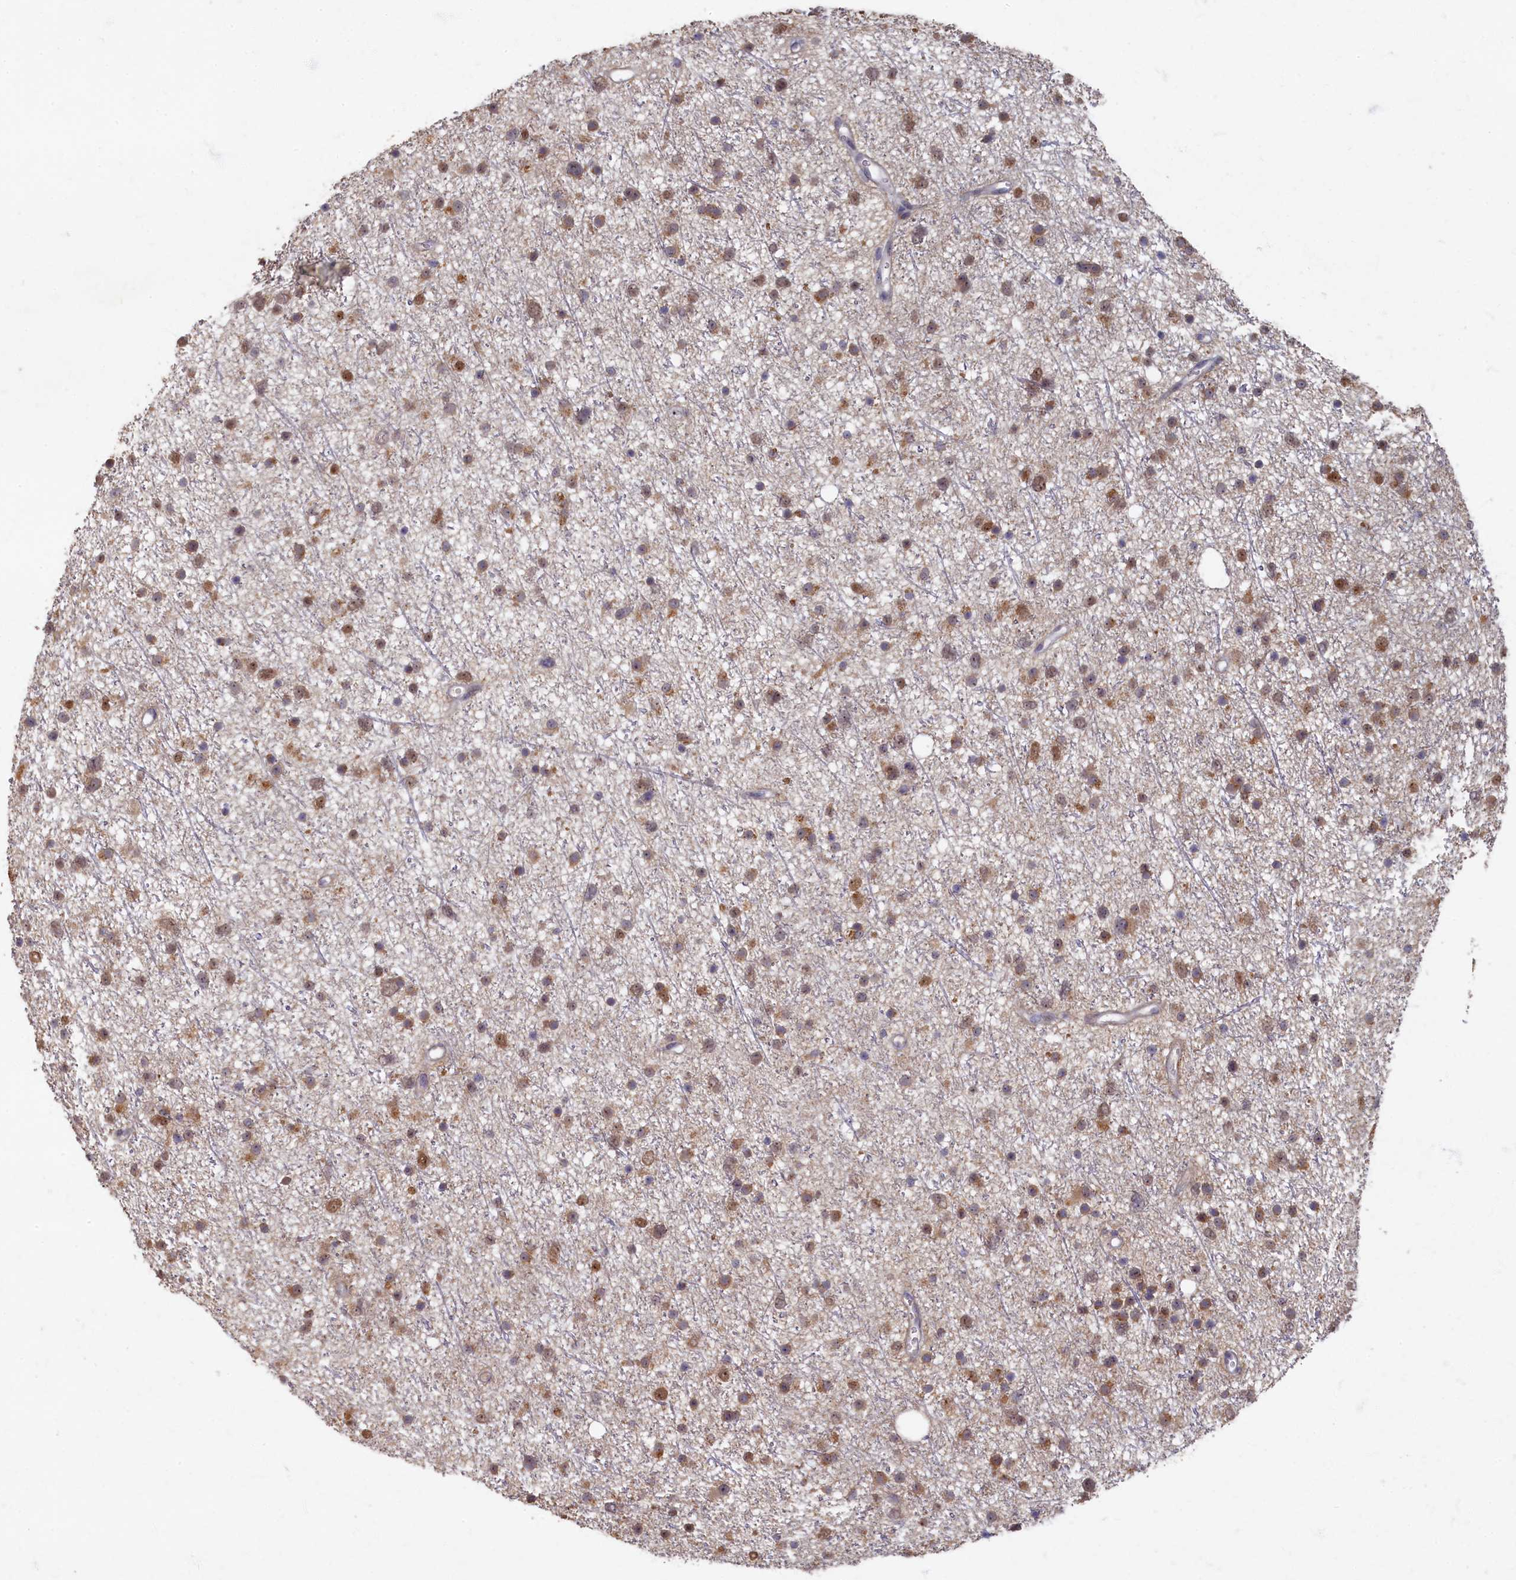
{"staining": {"intensity": "moderate", "quantity": ">75%", "location": "cytoplasmic/membranous"}, "tissue": "glioma", "cell_type": "Tumor cells", "image_type": "cancer", "snomed": [{"axis": "morphology", "description": "Glioma, malignant, Low grade"}, {"axis": "topography", "description": "Cerebral cortex"}], "caption": "A photomicrograph showing moderate cytoplasmic/membranous staining in about >75% of tumor cells in malignant low-grade glioma, as visualized by brown immunohistochemical staining.", "gene": "HUNK", "patient": {"sex": "female", "age": 39}}